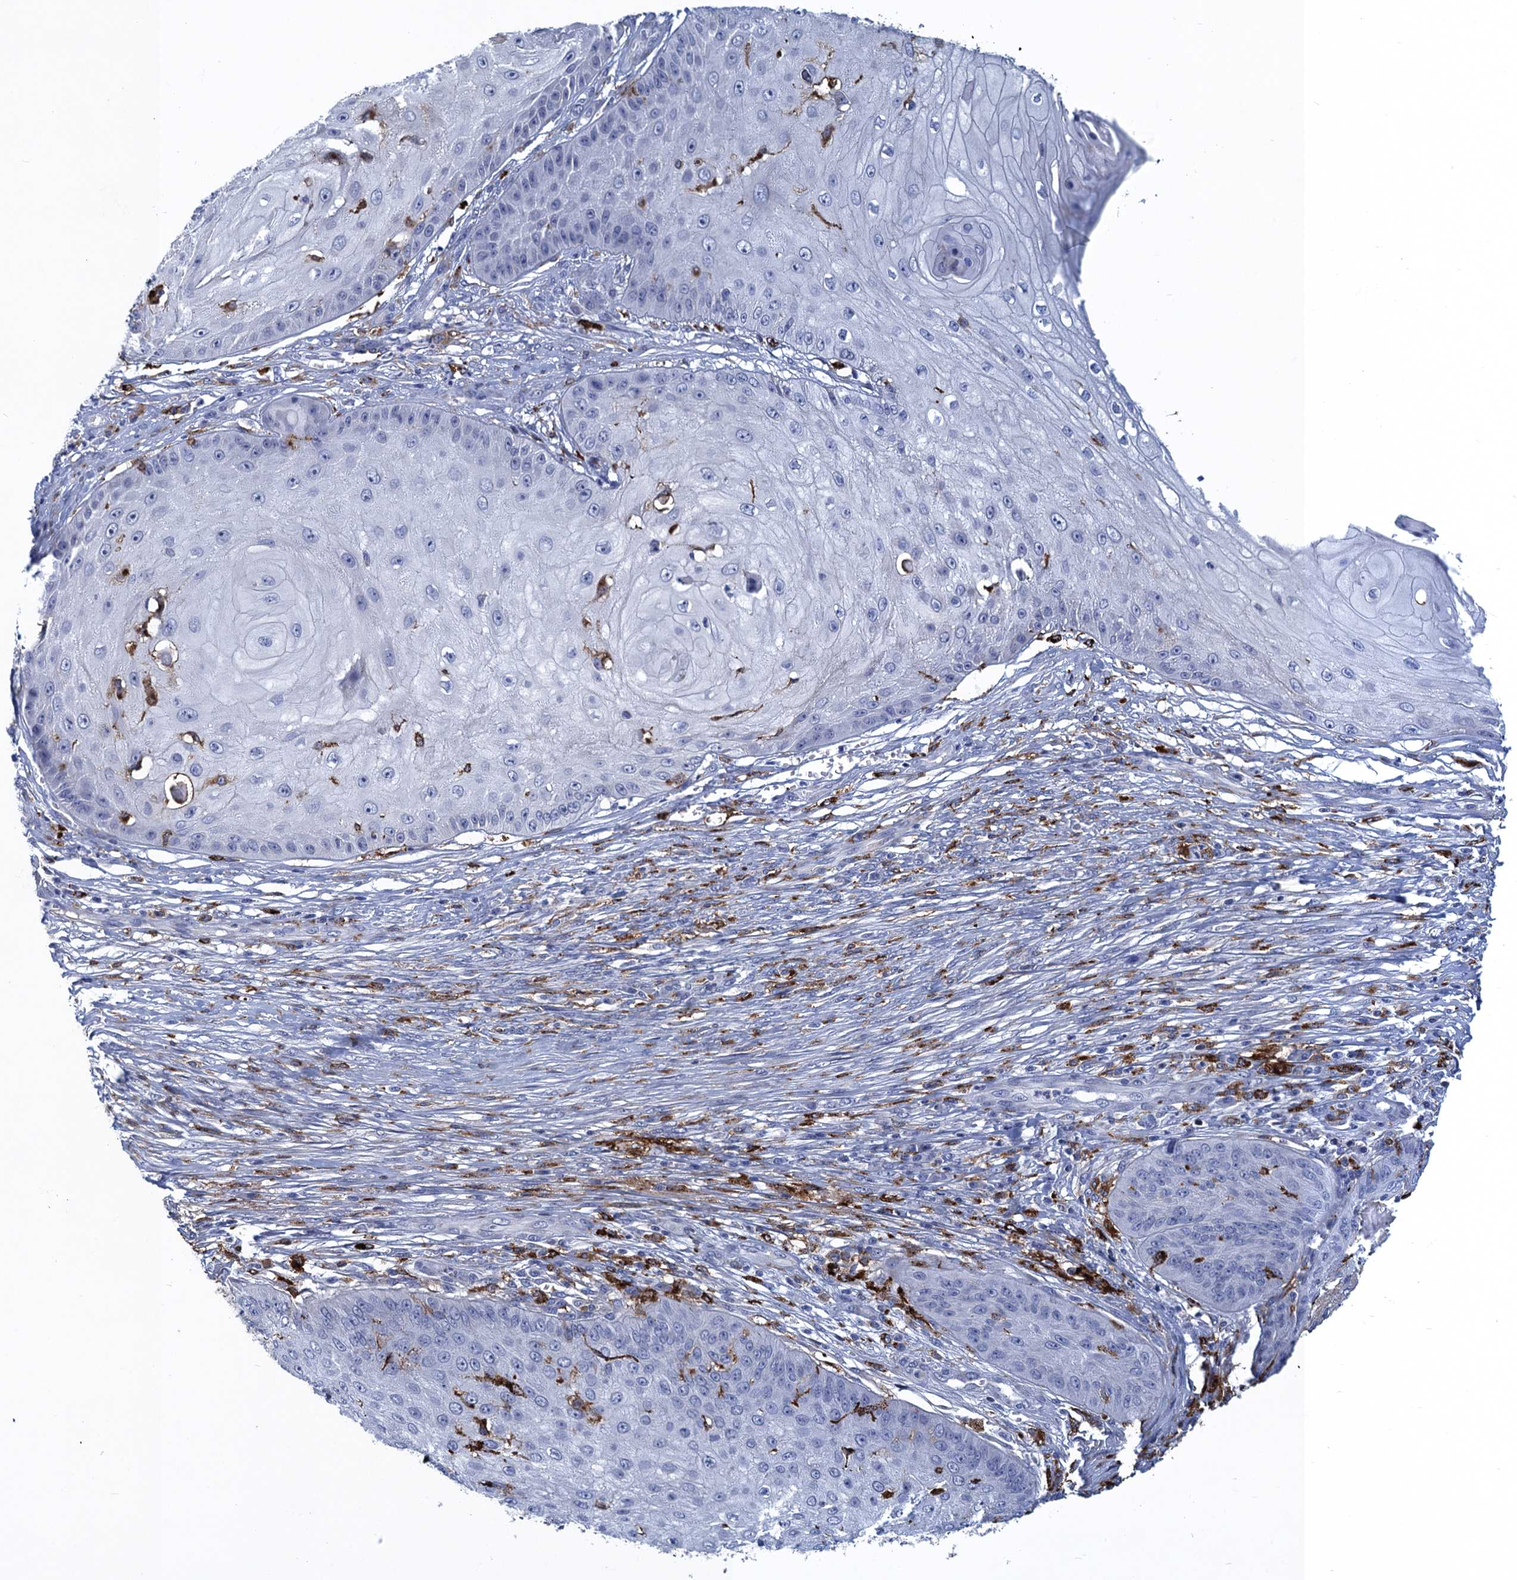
{"staining": {"intensity": "negative", "quantity": "none", "location": "none"}, "tissue": "skin cancer", "cell_type": "Tumor cells", "image_type": "cancer", "snomed": [{"axis": "morphology", "description": "Squamous cell carcinoma, NOS"}, {"axis": "topography", "description": "Skin"}], "caption": "This is a photomicrograph of IHC staining of skin cancer, which shows no positivity in tumor cells.", "gene": "DNHD1", "patient": {"sex": "male", "age": 70}}